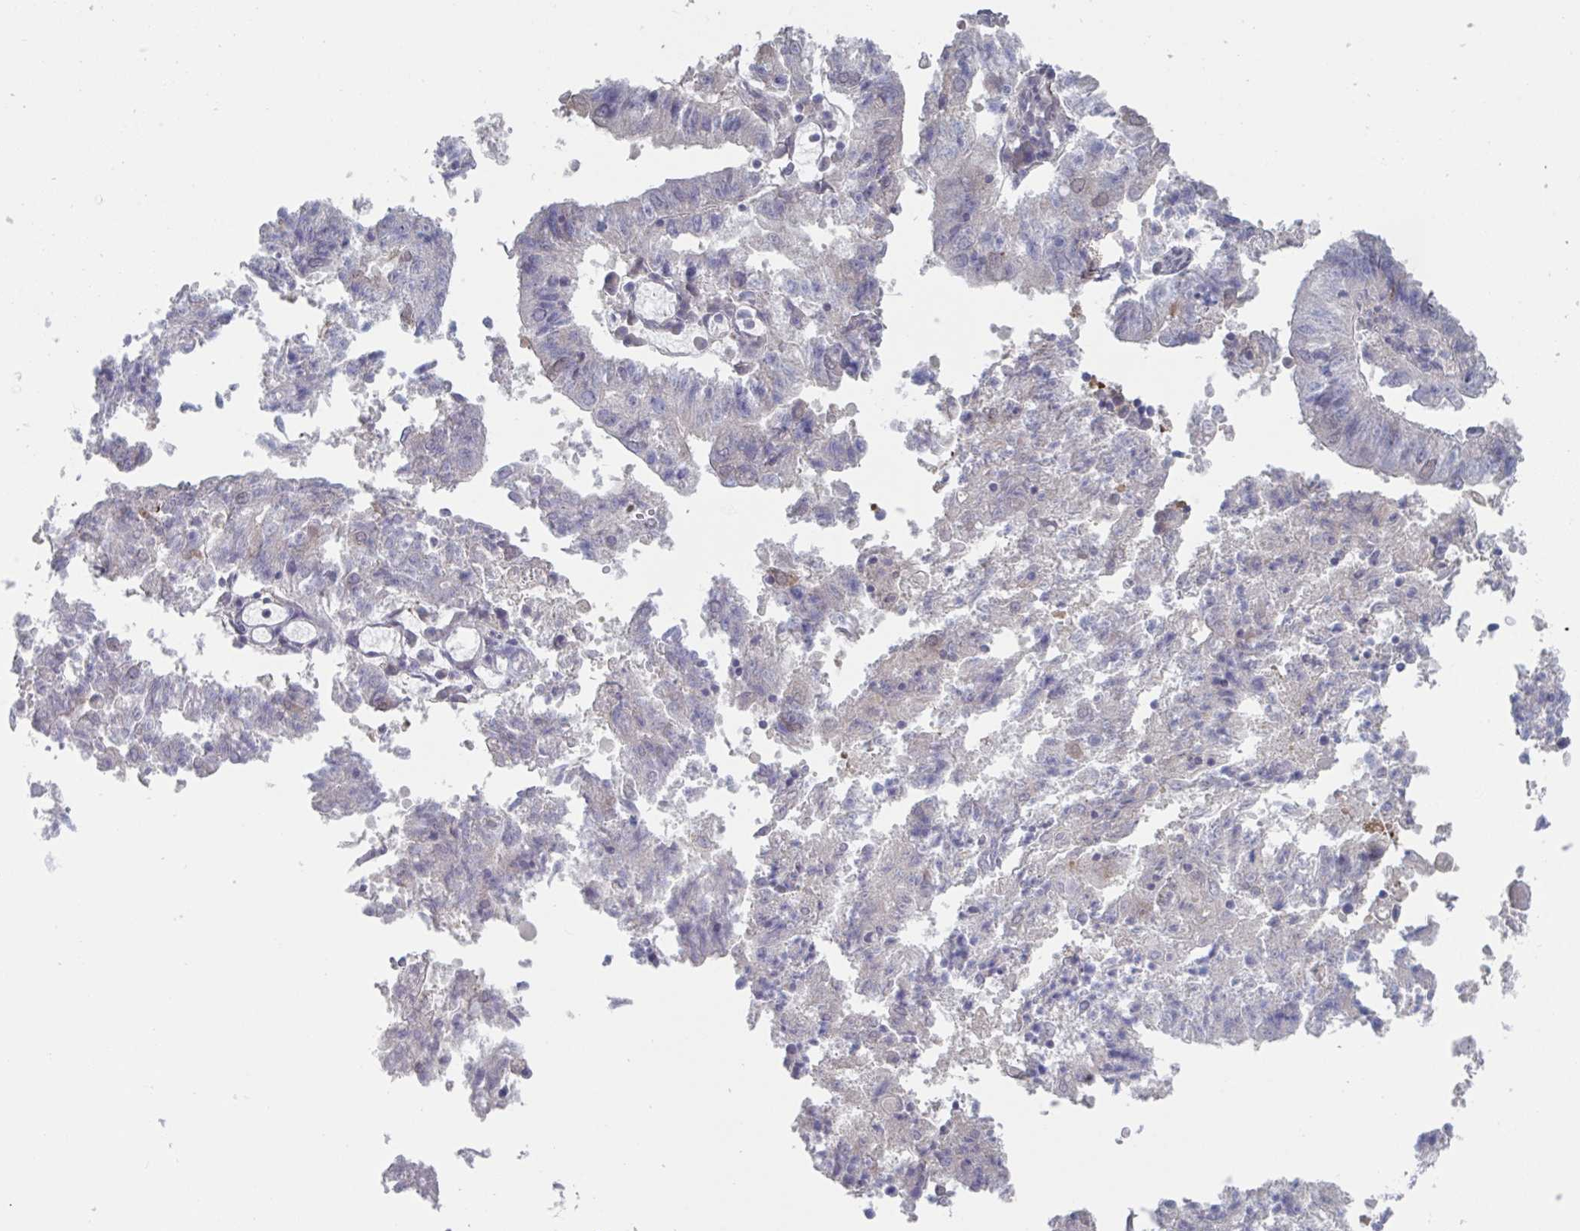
{"staining": {"intensity": "negative", "quantity": "none", "location": "none"}, "tissue": "endometrial cancer", "cell_type": "Tumor cells", "image_type": "cancer", "snomed": [{"axis": "morphology", "description": "Adenocarcinoma, NOS"}, {"axis": "topography", "description": "Endometrium"}], "caption": "This histopathology image is of endometrial cancer (adenocarcinoma) stained with immunohistochemistry (IHC) to label a protein in brown with the nuclei are counter-stained blue. There is no staining in tumor cells.", "gene": "STK26", "patient": {"sex": "female", "age": 82}}